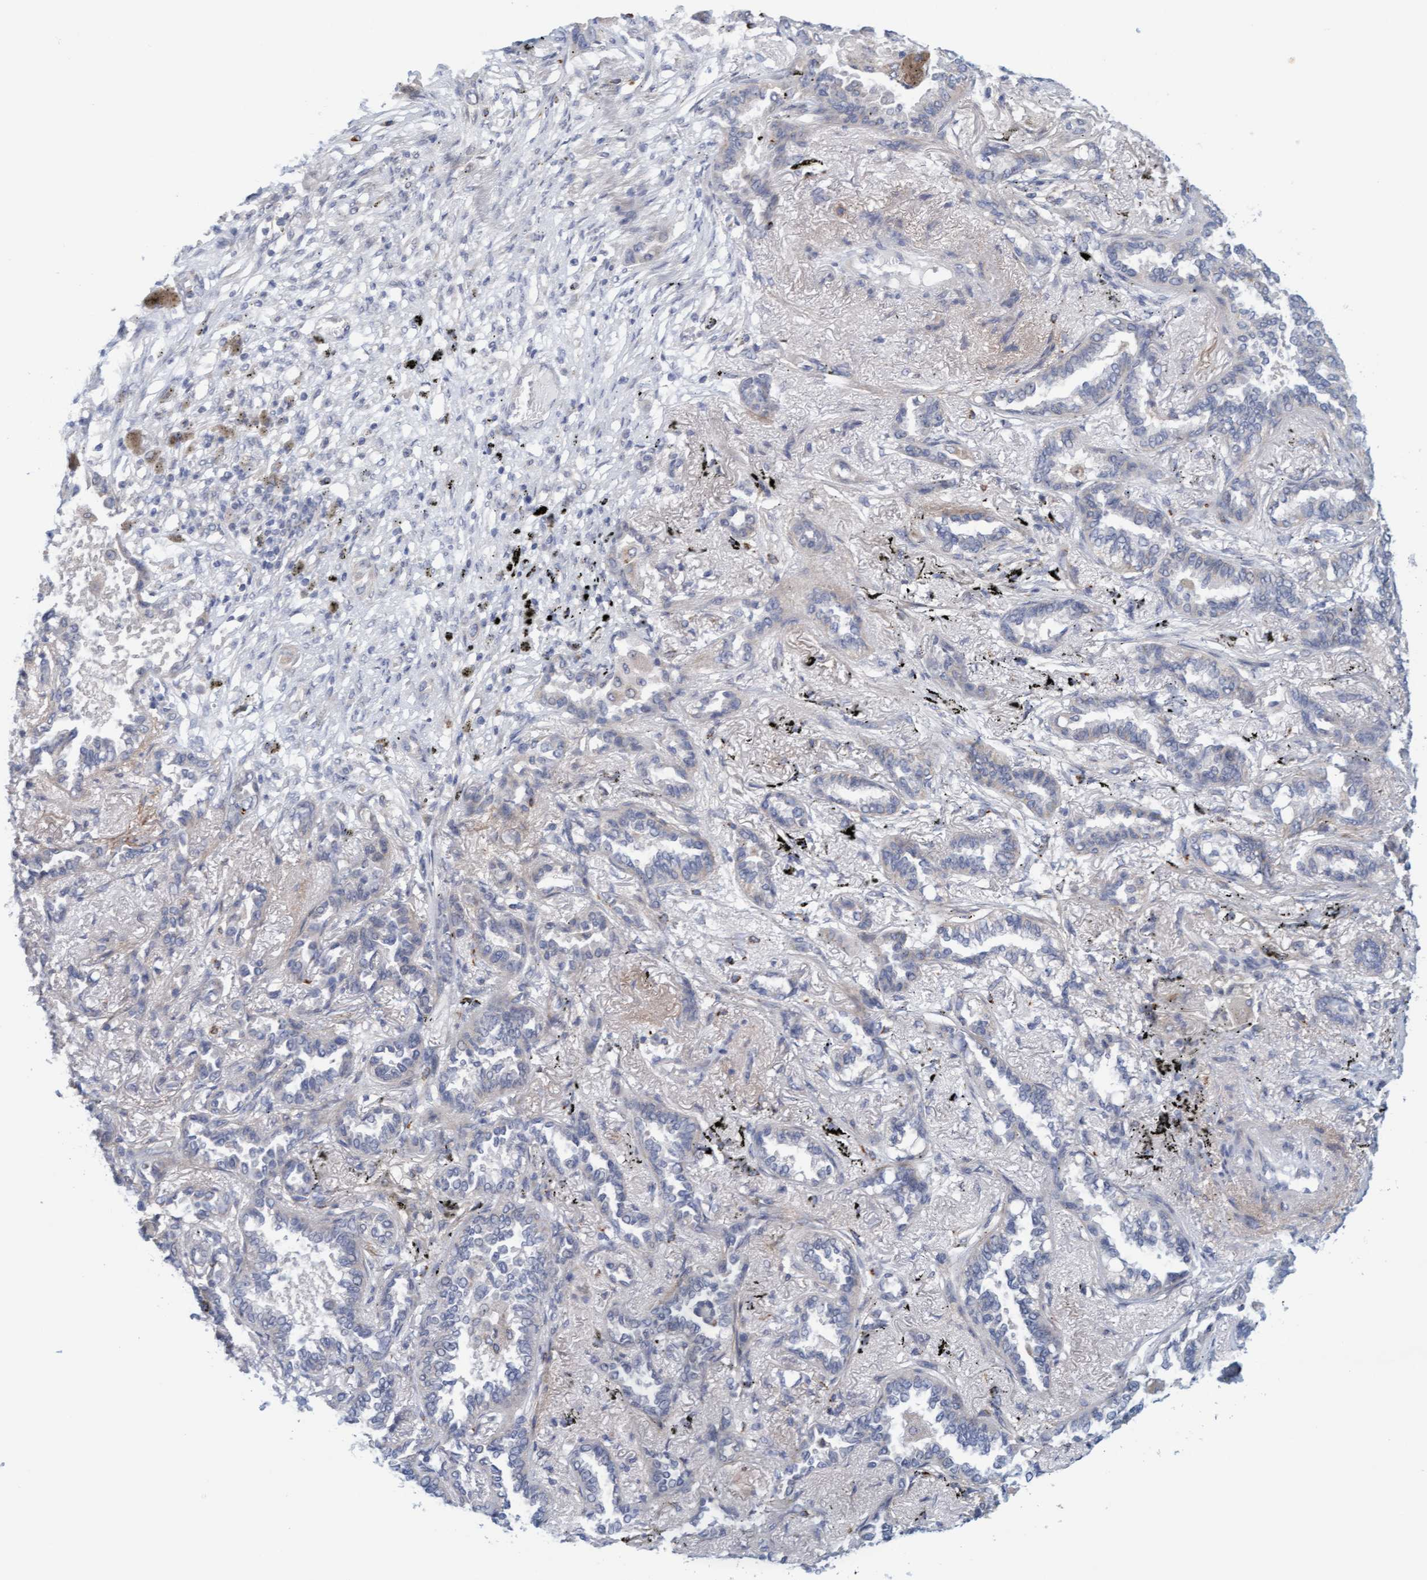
{"staining": {"intensity": "negative", "quantity": "none", "location": "none"}, "tissue": "lung cancer", "cell_type": "Tumor cells", "image_type": "cancer", "snomed": [{"axis": "morphology", "description": "Adenocarcinoma, NOS"}, {"axis": "topography", "description": "Lung"}], "caption": "High magnification brightfield microscopy of lung cancer (adenocarcinoma) stained with DAB (3,3'-diaminobenzidine) (brown) and counterstained with hematoxylin (blue): tumor cells show no significant staining.", "gene": "ZC3H3", "patient": {"sex": "male", "age": 59}}